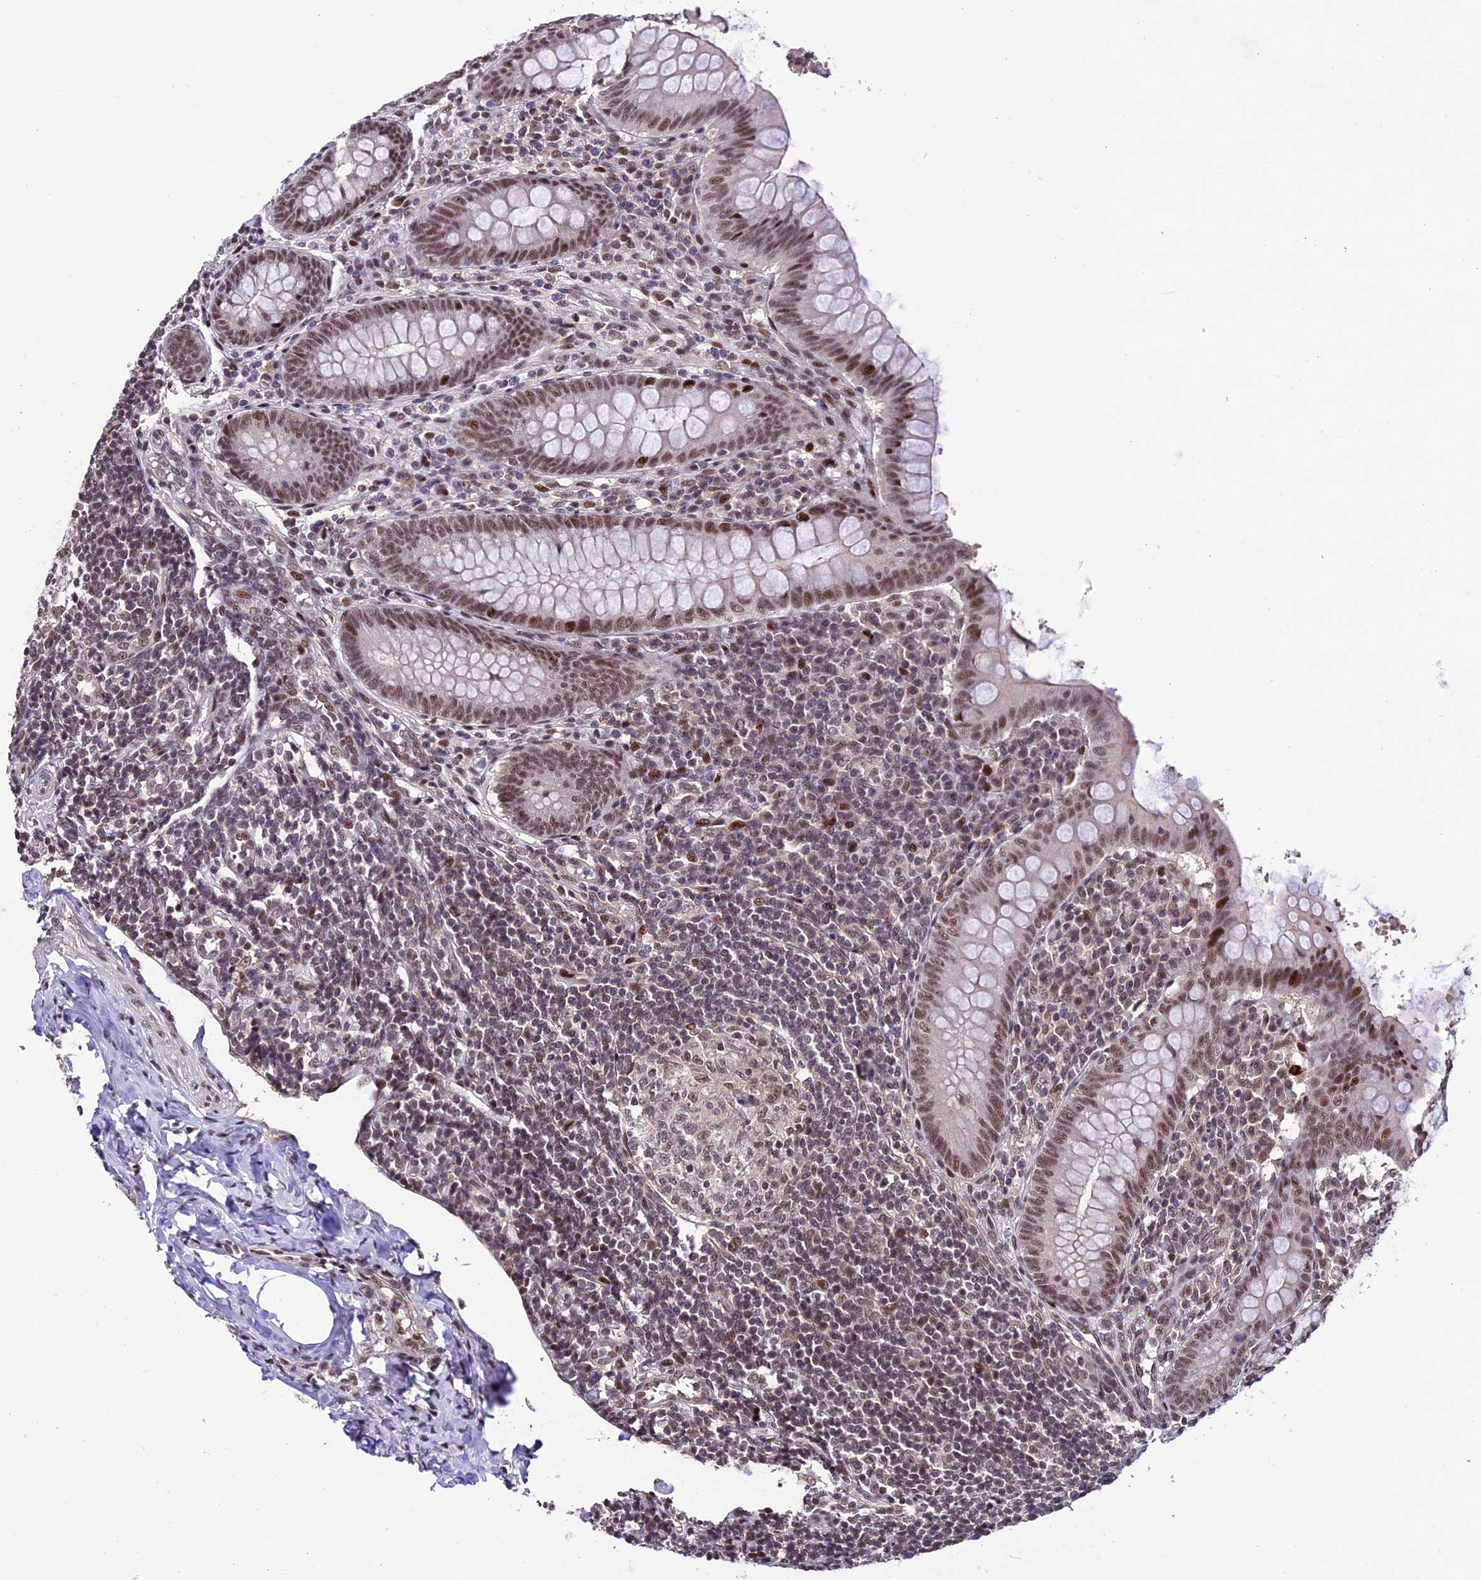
{"staining": {"intensity": "moderate", "quantity": ">75%", "location": "nuclear"}, "tissue": "appendix", "cell_type": "Glandular cells", "image_type": "normal", "snomed": [{"axis": "morphology", "description": "Normal tissue, NOS"}, {"axis": "topography", "description": "Appendix"}], "caption": "Human appendix stained for a protein (brown) exhibits moderate nuclear positive staining in about >75% of glandular cells.", "gene": "TCP11L2", "patient": {"sex": "female", "age": 33}}